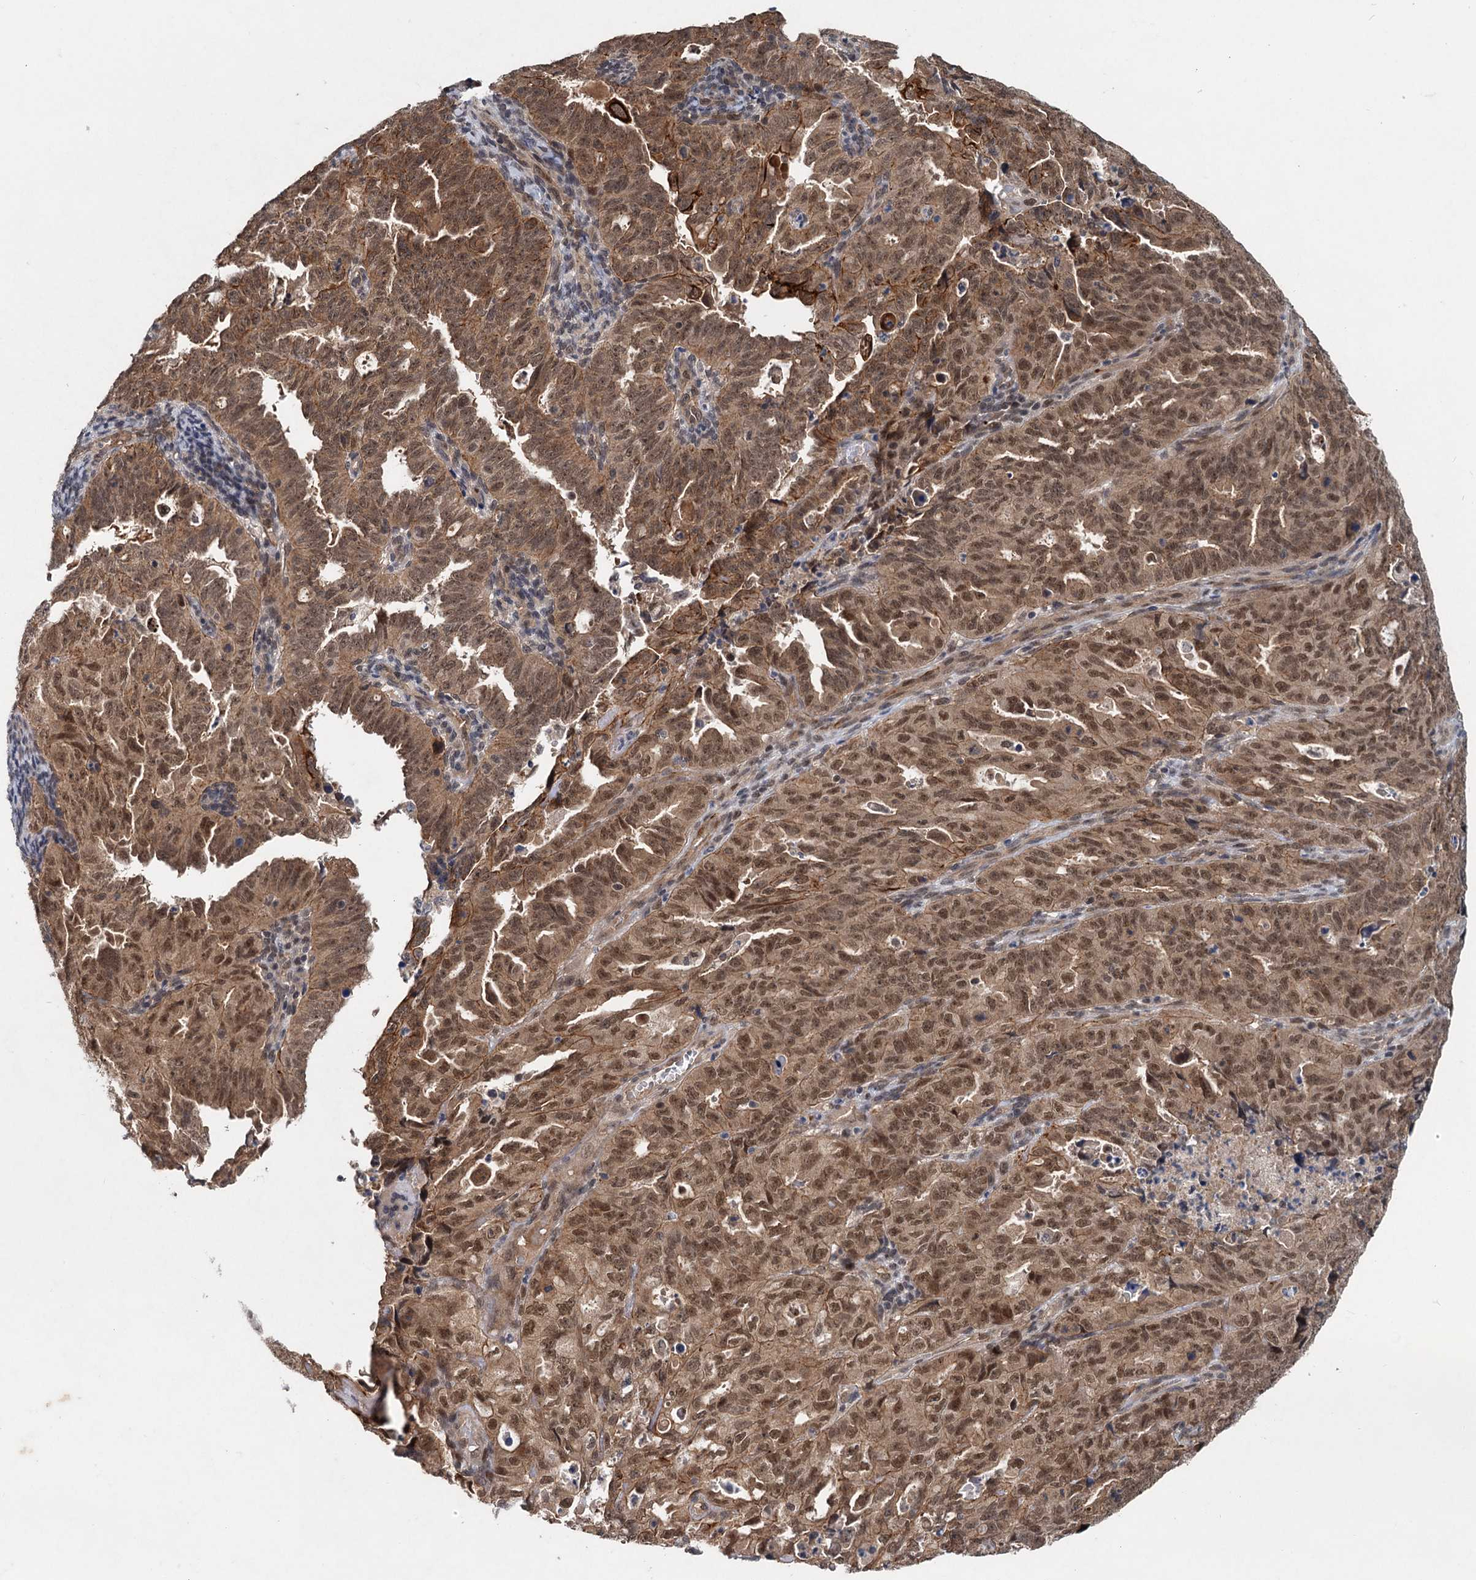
{"staining": {"intensity": "strong", "quantity": ">75%", "location": "cytoplasmic/membranous,nuclear"}, "tissue": "endometrial cancer", "cell_type": "Tumor cells", "image_type": "cancer", "snomed": [{"axis": "morphology", "description": "Adenocarcinoma, NOS"}, {"axis": "topography", "description": "Endometrium"}], "caption": "Immunohistochemical staining of adenocarcinoma (endometrial) reveals high levels of strong cytoplasmic/membranous and nuclear protein expression in about >75% of tumor cells. (DAB = brown stain, brightfield microscopy at high magnification).", "gene": "RITA1", "patient": {"sex": "female", "age": 65}}